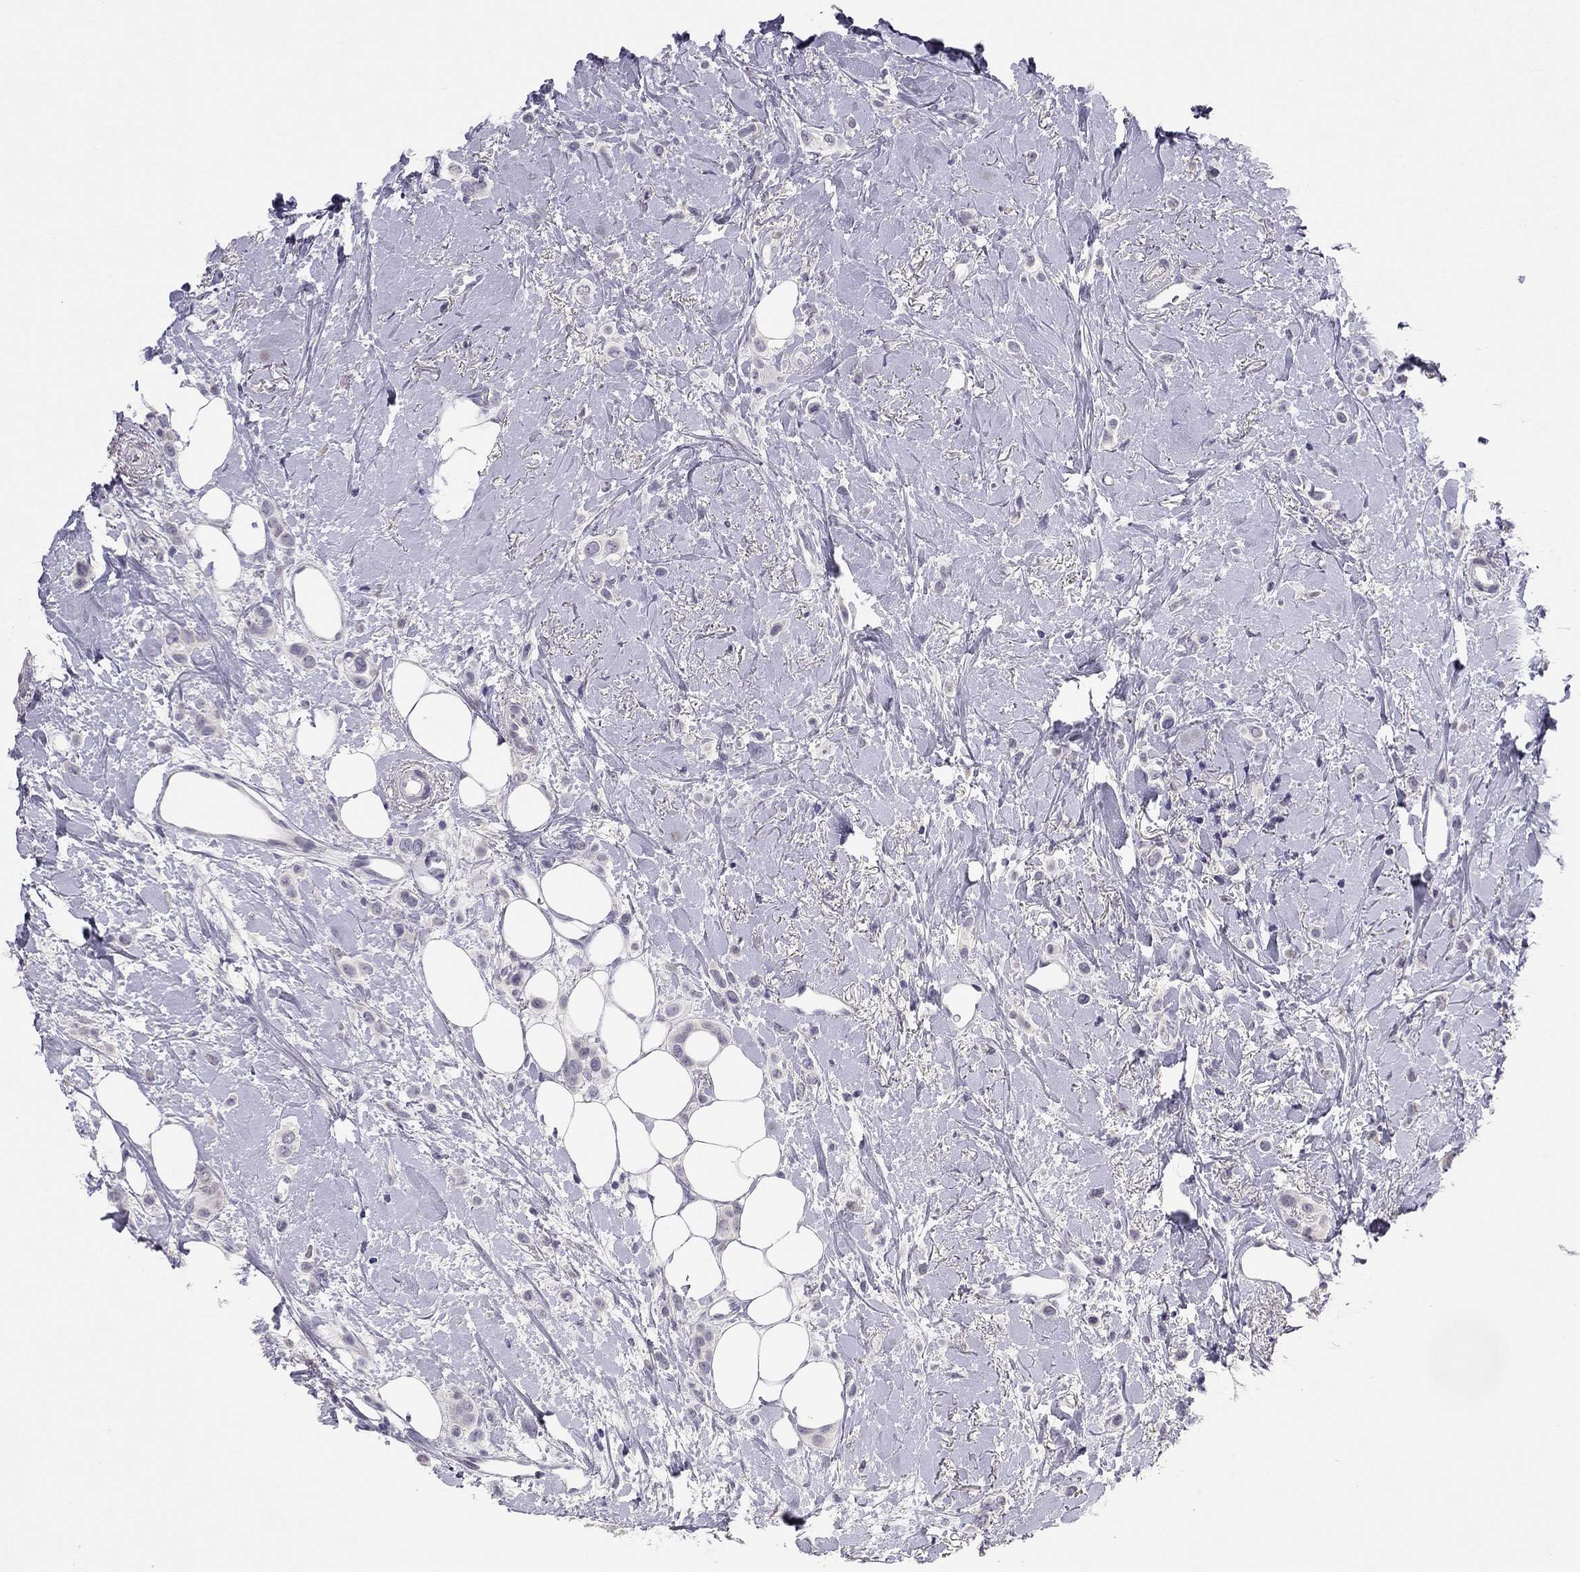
{"staining": {"intensity": "negative", "quantity": "none", "location": "none"}, "tissue": "breast cancer", "cell_type": "Tumor cells", "image_type": "cancer", "snomed": [{"axis": "morphology", "description": "Lobular carcinoma"}, {"axis": "topography", "description": "Breast"}], "caption": "Immunohistochemical staining of human breast cancer (lobular carcinoma) shows no significant staining in tumor cells. (Immunohistochemistry (ihc), brightfield microscopy, high magnification).", "gene": "ADORA2A", "patient": {"sex": "female", "age": 66}}